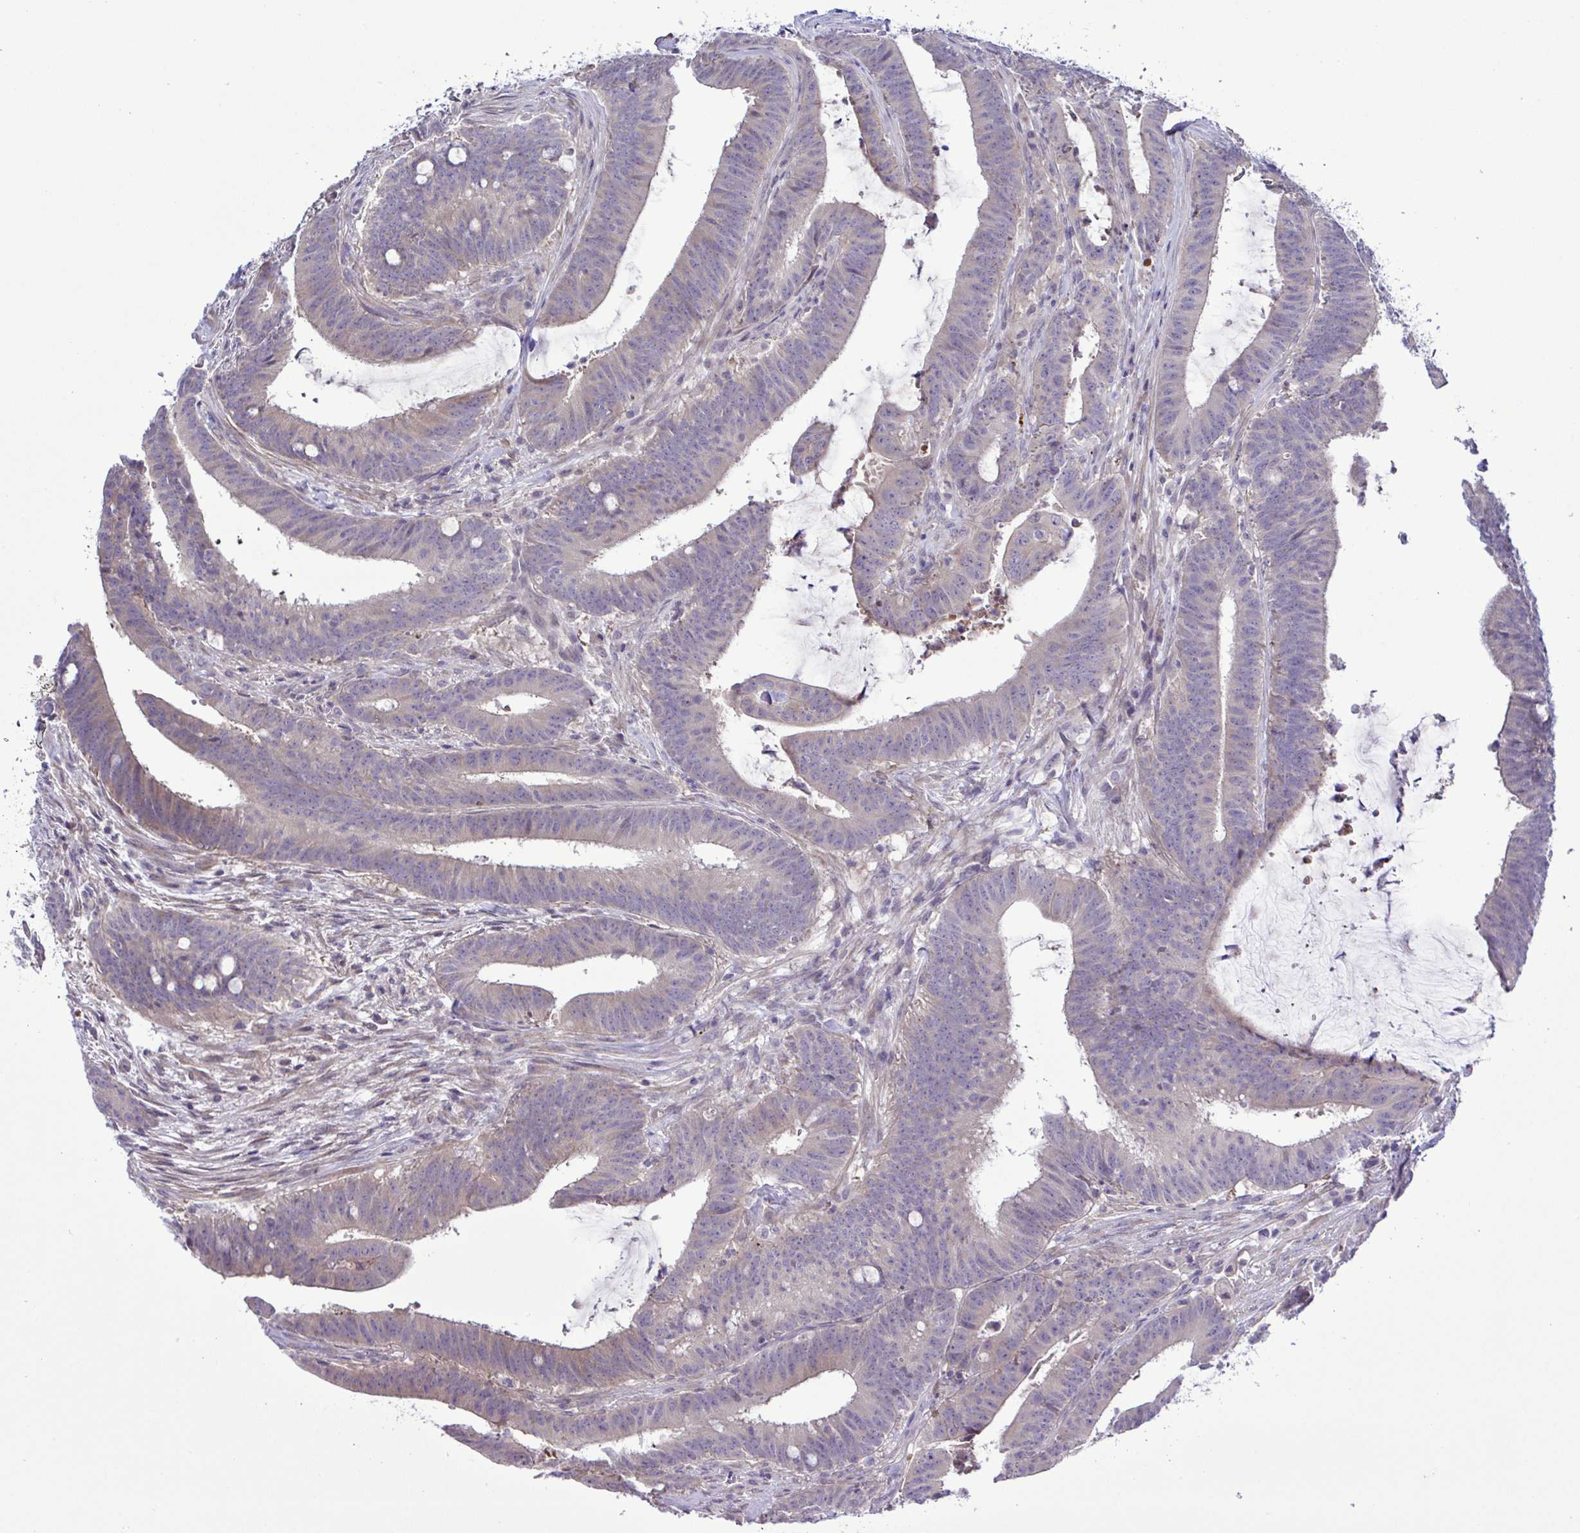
{"staining": {"intensity": "weak", "quantity": "<25%", "location": "cytoplasmic/membranous"}, "tissue": "colorectal cancer", "cell_type": "Tumor cells", "image_type": "cancer", "snomed": [{"axis": "morphology", "description": "Adenocarcinoma, NOS"}, {"axis": "topography", "description": "Colon"}], "caption": "Tumor cells show no significant protein expression in colorectal cancer.", "gene": "SYNPO2L", "patient": {"sex": "female", "age": 43}}